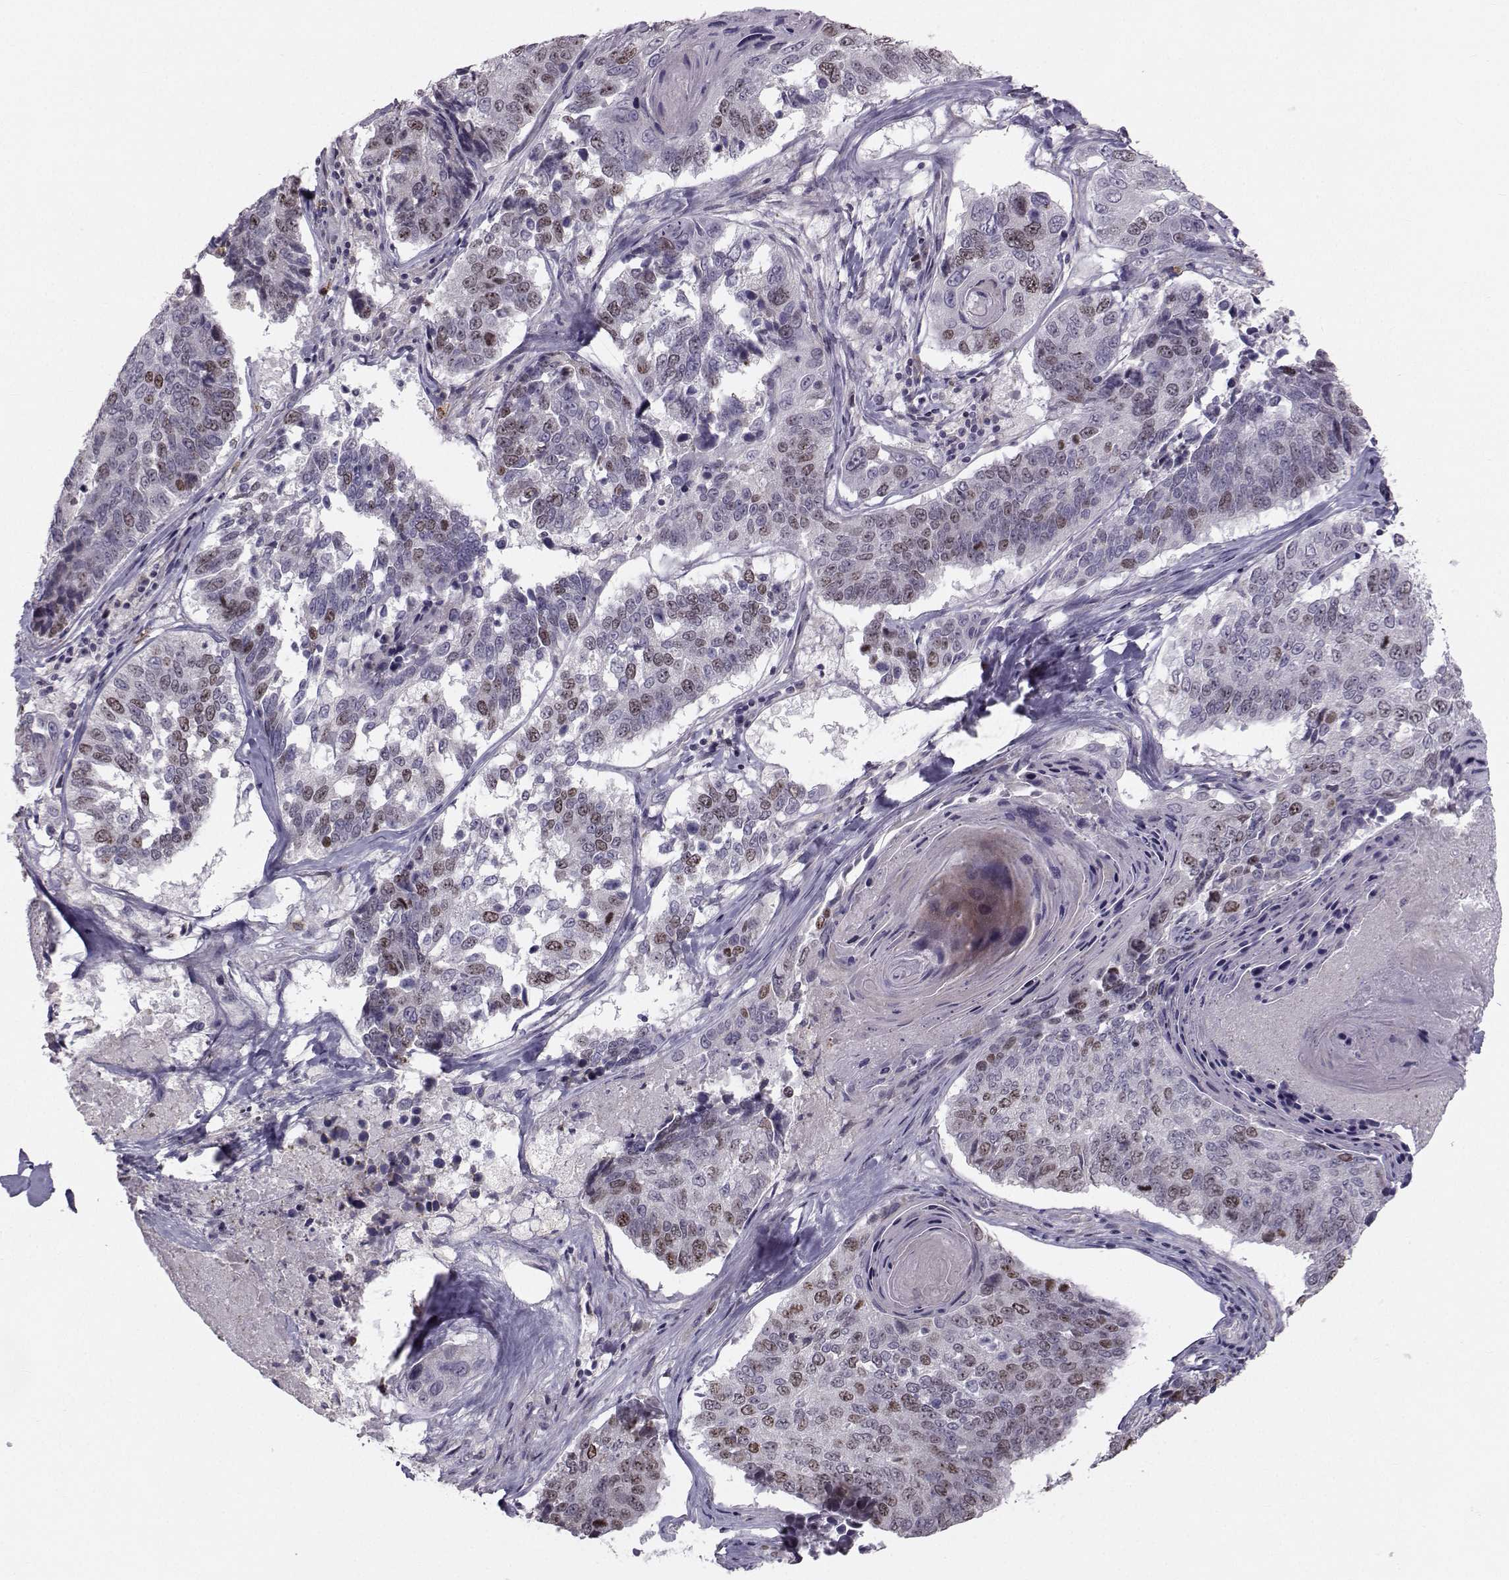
{"staining": {"intensity": "weak", "quantity": "<25%", "location": "nuclear"}, "tissue": "lung cancer", "cell_type": "Tumor cells", "image_type": "cancer", "snomed": [{"axis": "morphology", "description": "Squamous cell carcinoma, NOS"}, {"axis": "topography", "description": "Lung"}], "caption": "Protein analysis of squamous cell carcinoma (lung) demonstrates no significant expression in tumor cells. (DAB IHC with hematoxylin counter stain).", "gene": "LRP8", "patient": {"sex": "male", "age": 73}}